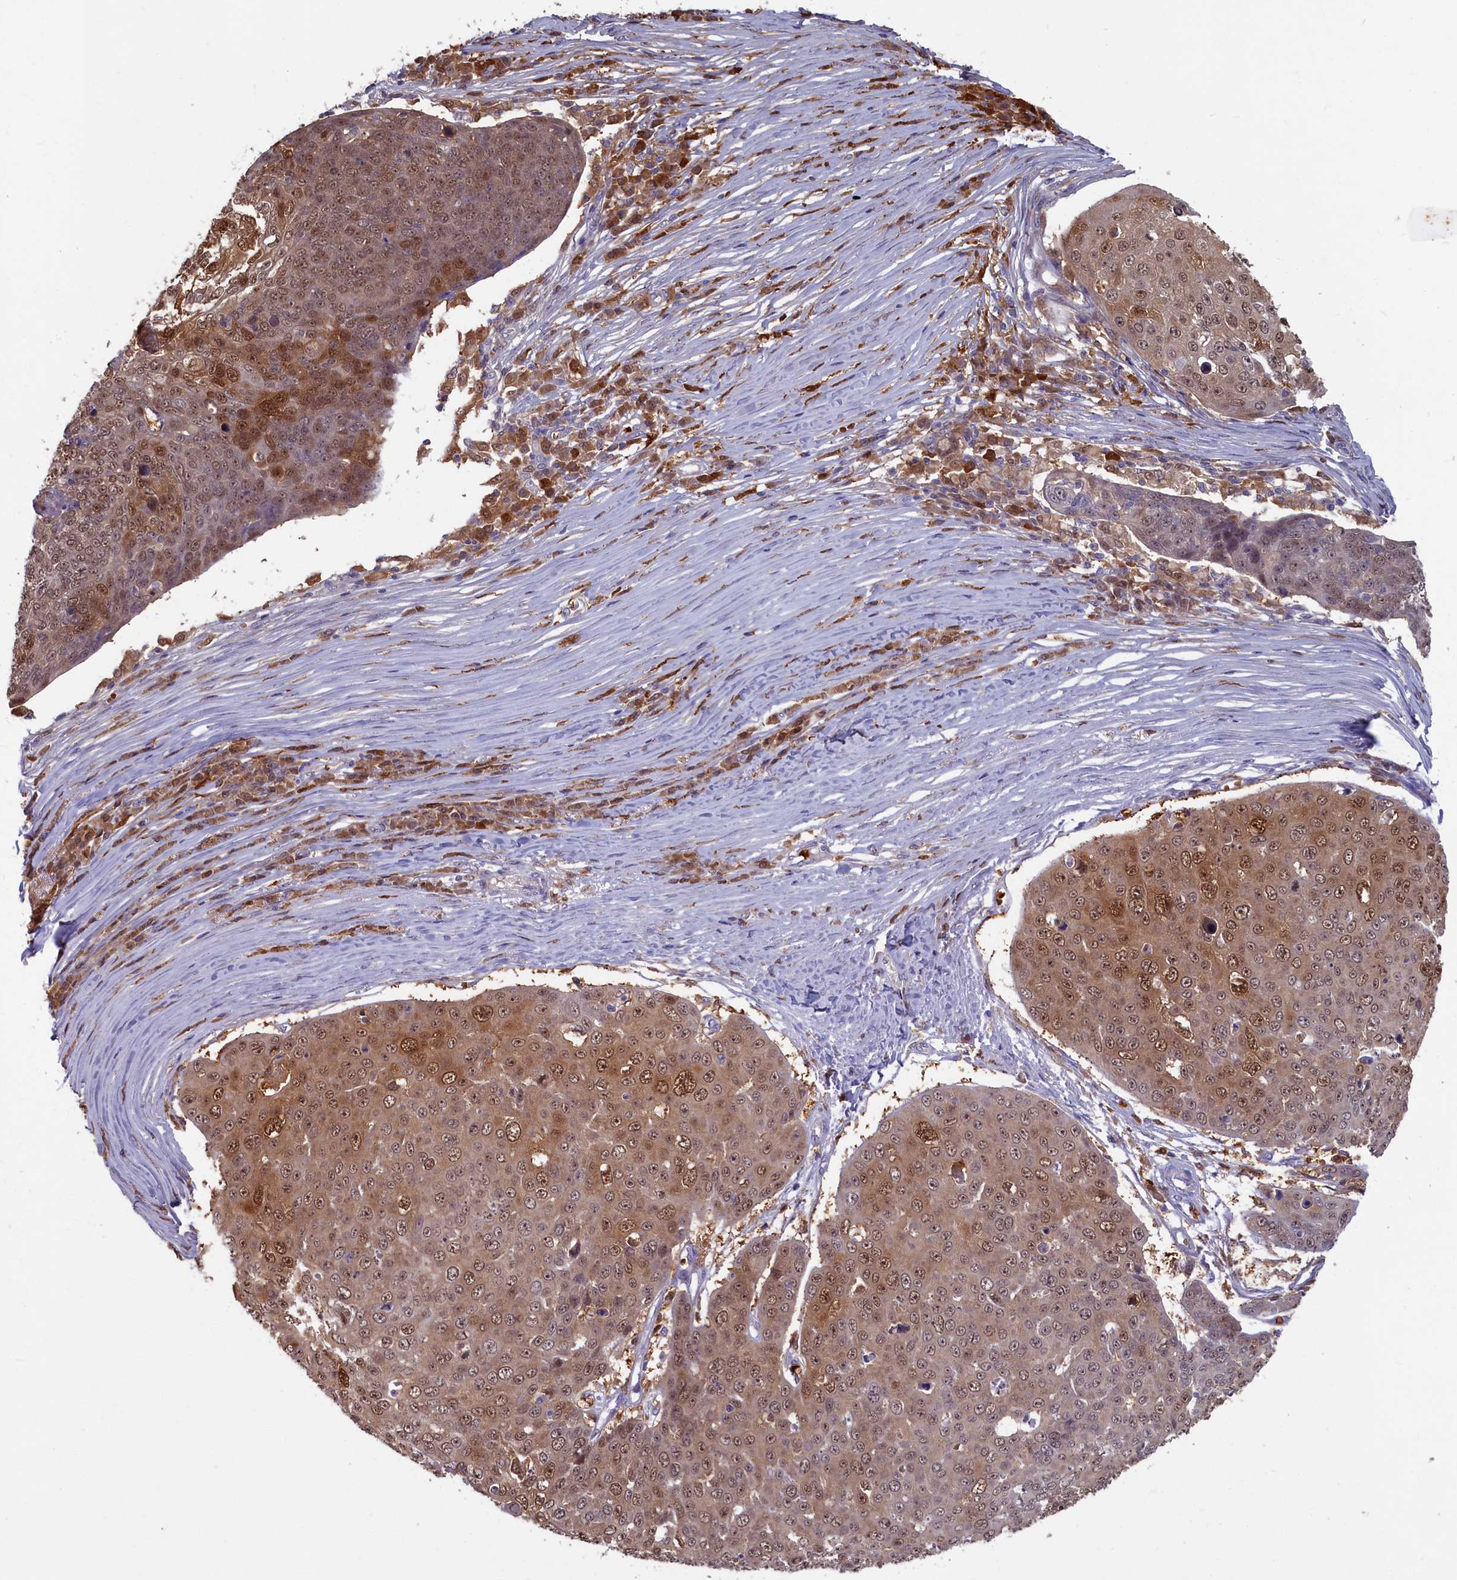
{"staining": {"intensity": "weak", "quantity": ">75%", "location": "cytoplasmic/membranous,nuclear"}, "tissue": "skin cancer", "cell_type": "Tumor cells", "image_type": "cancer", "snomed": [{"axis": "morphology", "description": "Squamous cell carcinoma, NOS"}, {"axis": "topography", "description": "Skin"}], "caption": "Immunohistochemistry (IHC) photomicrograph of neoplastic tissue: skin cancer stained using immunohistochemistry shows low levels of weak protein expression localized specifically in the cytoplasmic/membranous and nuclear of tumor cells, appearing as a cytoplasmic/membranous and nuclear brown color.", "gene": "BLVRB", "patient": {"sex": "male", "age": 71}}